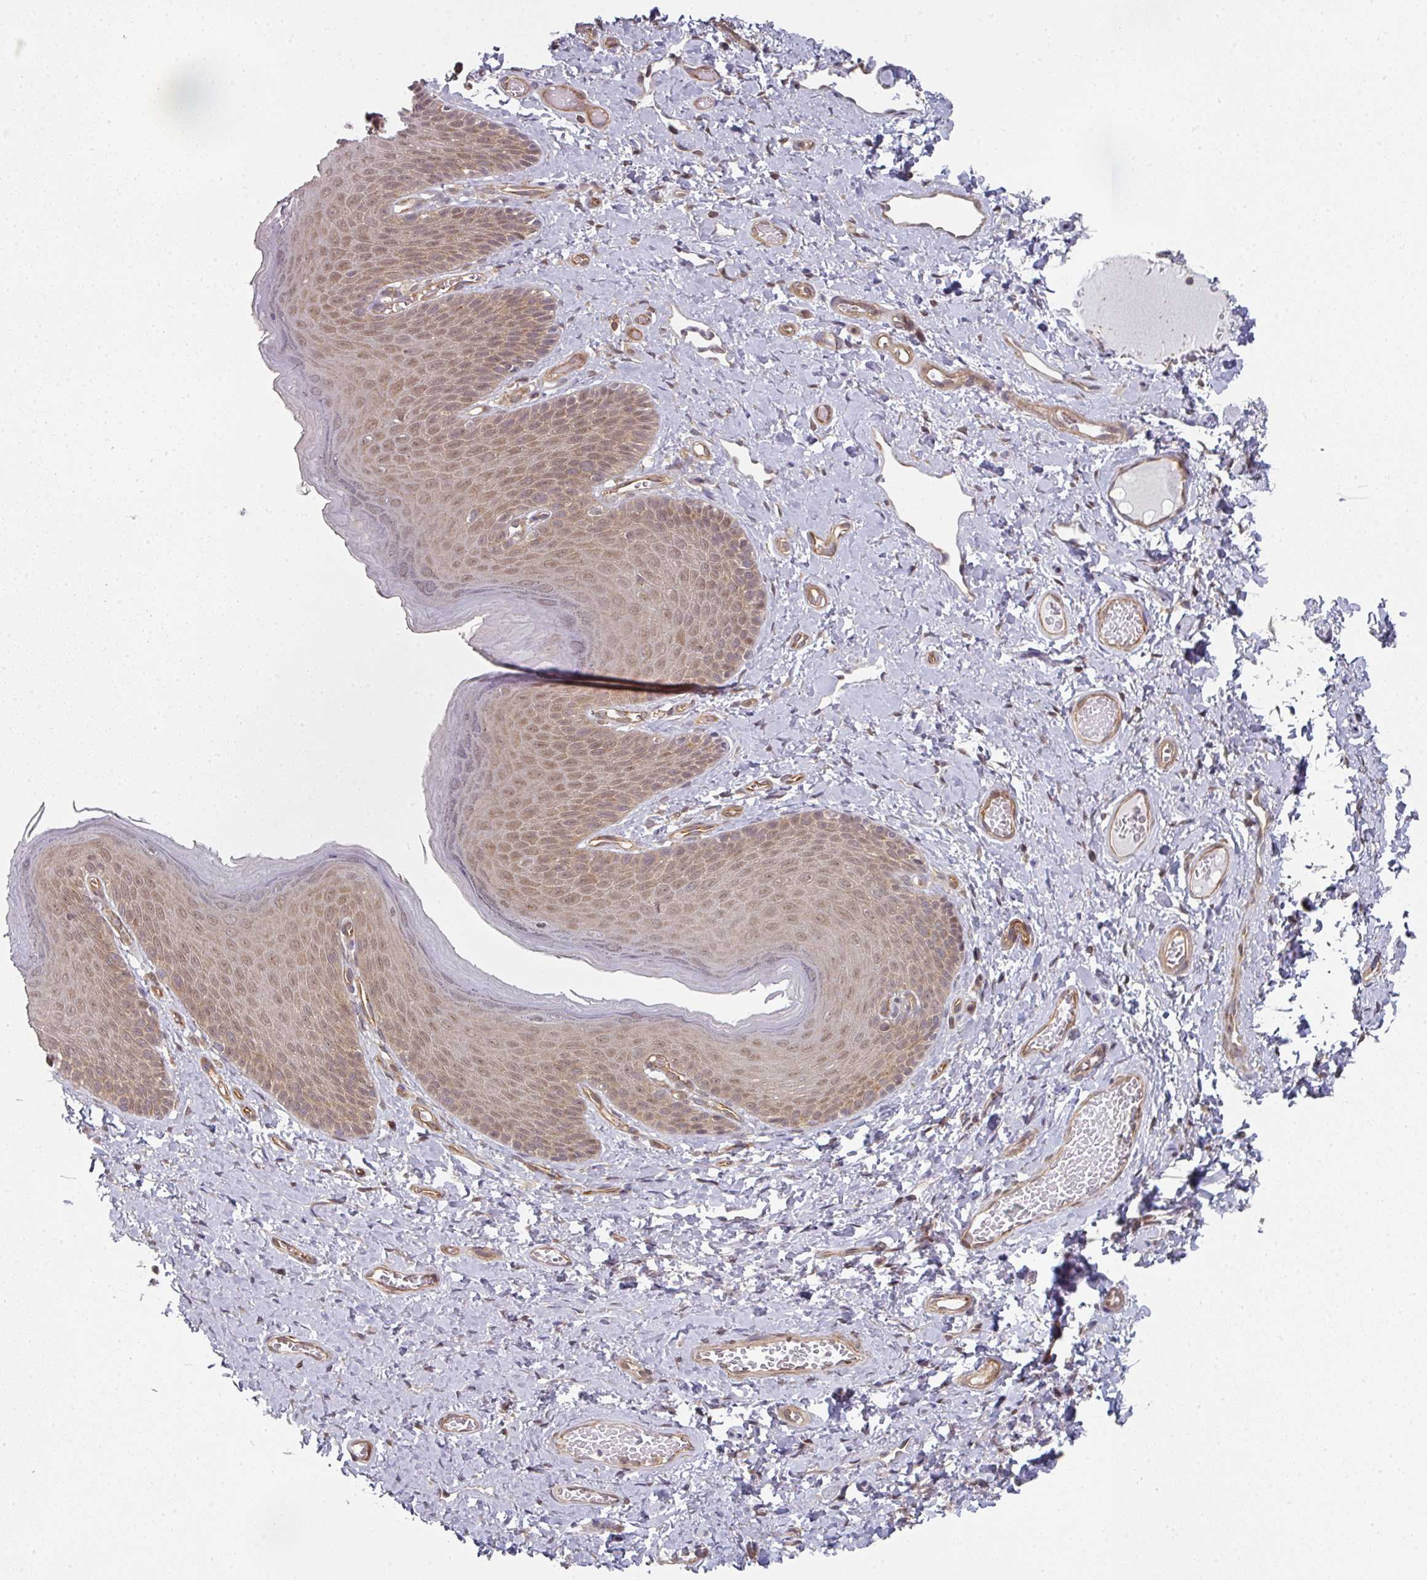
{"staining": {"intensity": "moderate", "quantity": ">75%", "location": "cytoplasmic/membranous,nuclear"}, "tissue": "skin", "cell_type": "Epidermal cells", "image_type": "normal", "snomed": [{"axis": "morphology", "description": "Normal tissue, NOS"}, {"axis": "topography", "description": "Anal"}], "caption": "The image shows a brown stain indicating the presence of a protein in the cytoplasmic/membranous,nuclear of epidermal cells in skin. The staining was performed using DAB to visualize the protein expression in brown, while the nuclei were stained in blue with hematoxylin (Magnification: 20x).", "gene": "PSME3IP1", "patient": {"sex": "female", "age": 40}}